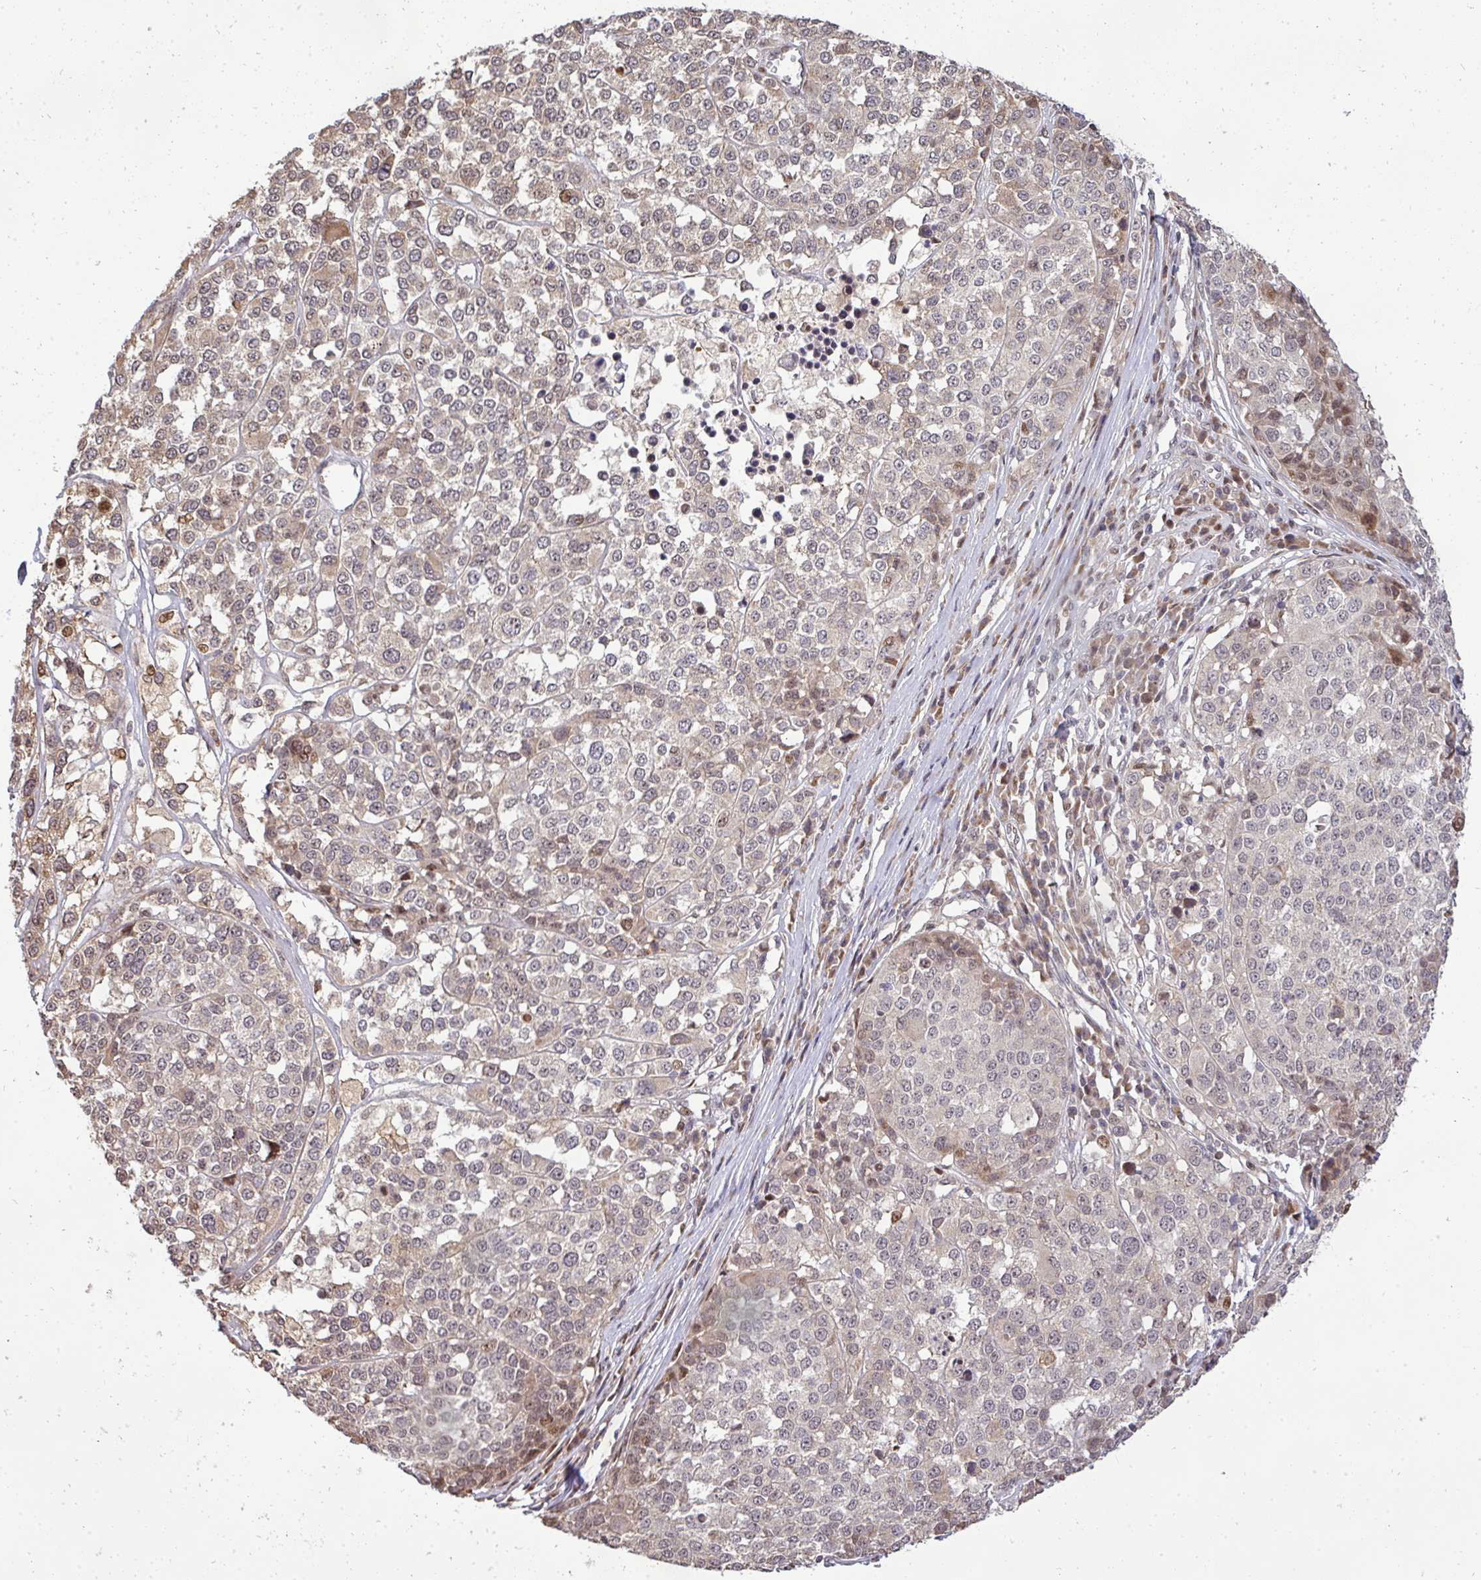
{"staining": {"intensity": "weak", "quantity": "<25%", "location": "cytoplasmic/membranous,nuclear"}, "tissue": "melanoma", "cell_type": "Tumor cells", "image_type": "cancer", "snomed": [{"axis": "morphology", "description": "Malignant melanoma, Metastatic site"}, {"axis": "topography", "description": "Lymph node"}], "caption": "This histopathology image is of malignant melanoma (metastatic site) stained with immunohistochemistry to label a protein in brown with the nuclei are counter-stained blue. There is no expression in tumor cells.", "gene": "PATZ1", "patient": {"sex": "male", "age": 44}}